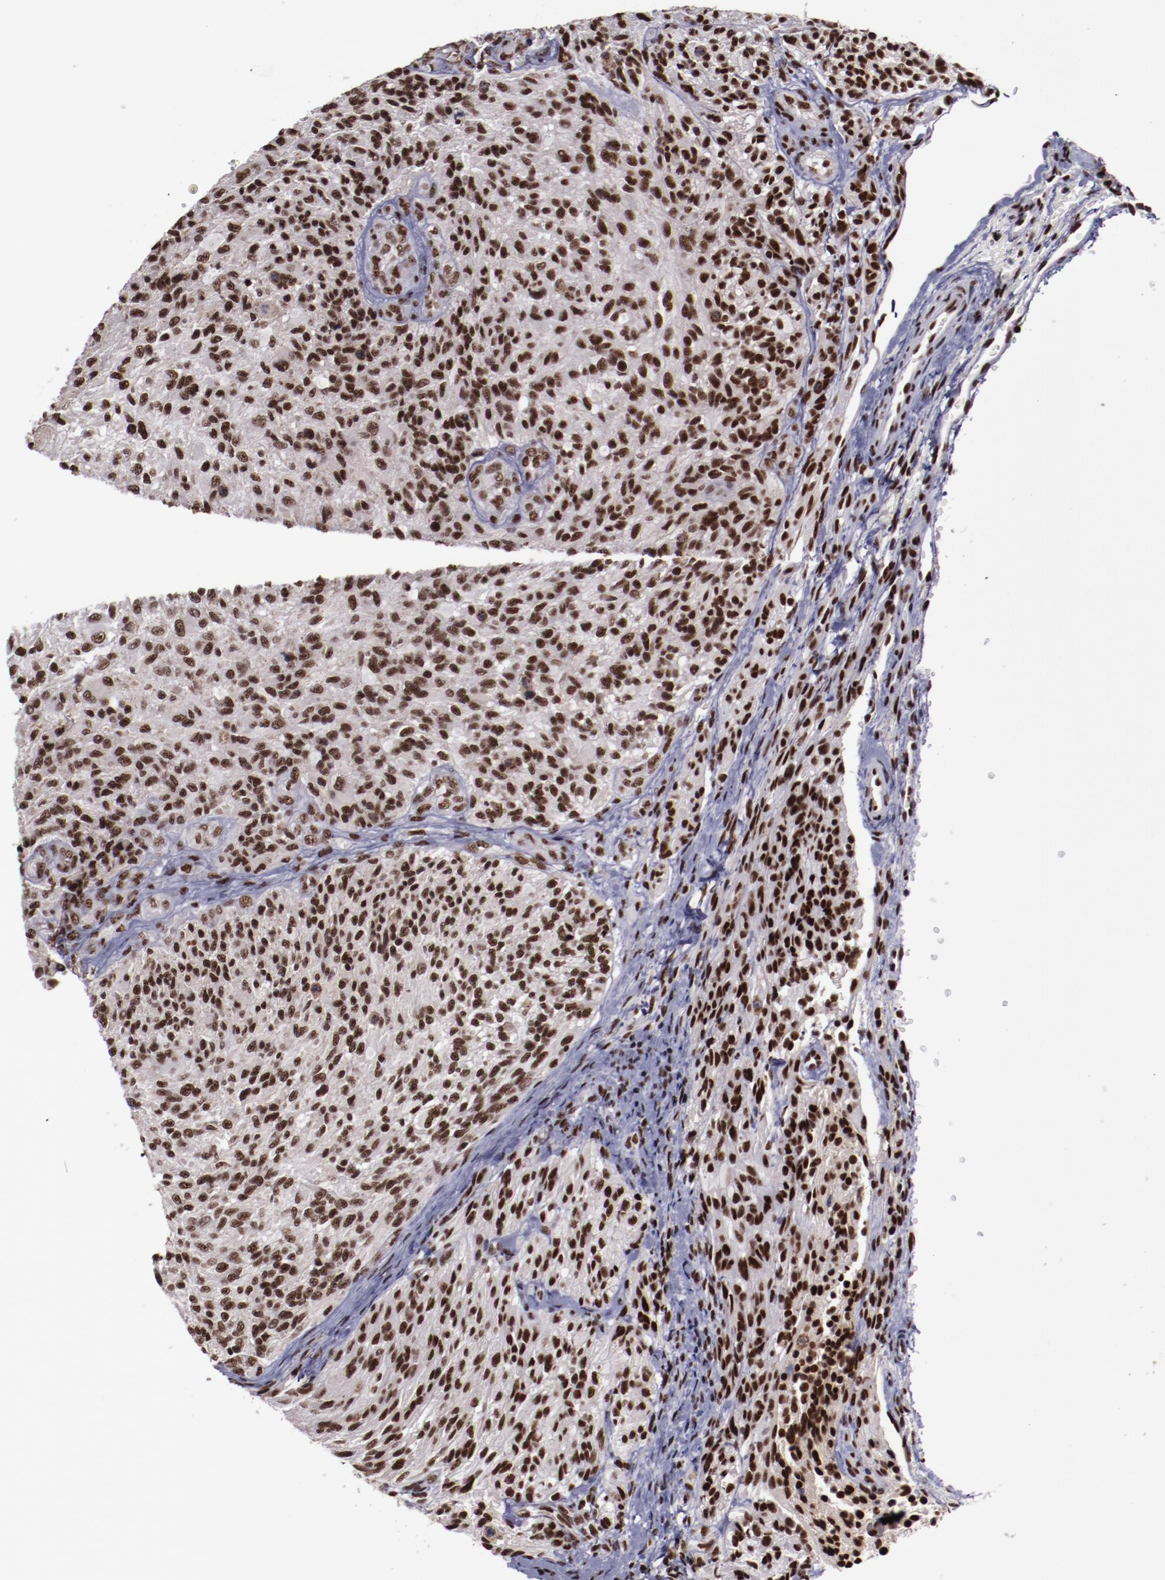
{"staining": {"intensity": "moderate", "quantity": ">75%", "location": "nuclear"}, "tissue": "glioma", "cell_type": "Tumor cells", "image_type": "cancer", "snomed": [{"axis": "morphology", "description": "Normal tissue, NOS"}, {"axis": "morphology", "description": "Glioma, malignant, High grade"}, {"axis": "topography", "description": "Cerebral cortex"}], "caption": "This micrograph reveals immunohistochemistry (IHC) staining of human malignant high-grade glioma, with medium moderate nuclear expression in approximately >75% of tumor cells.", "gene": "ERH", "patient": {"sex": "male", "age": 56}}